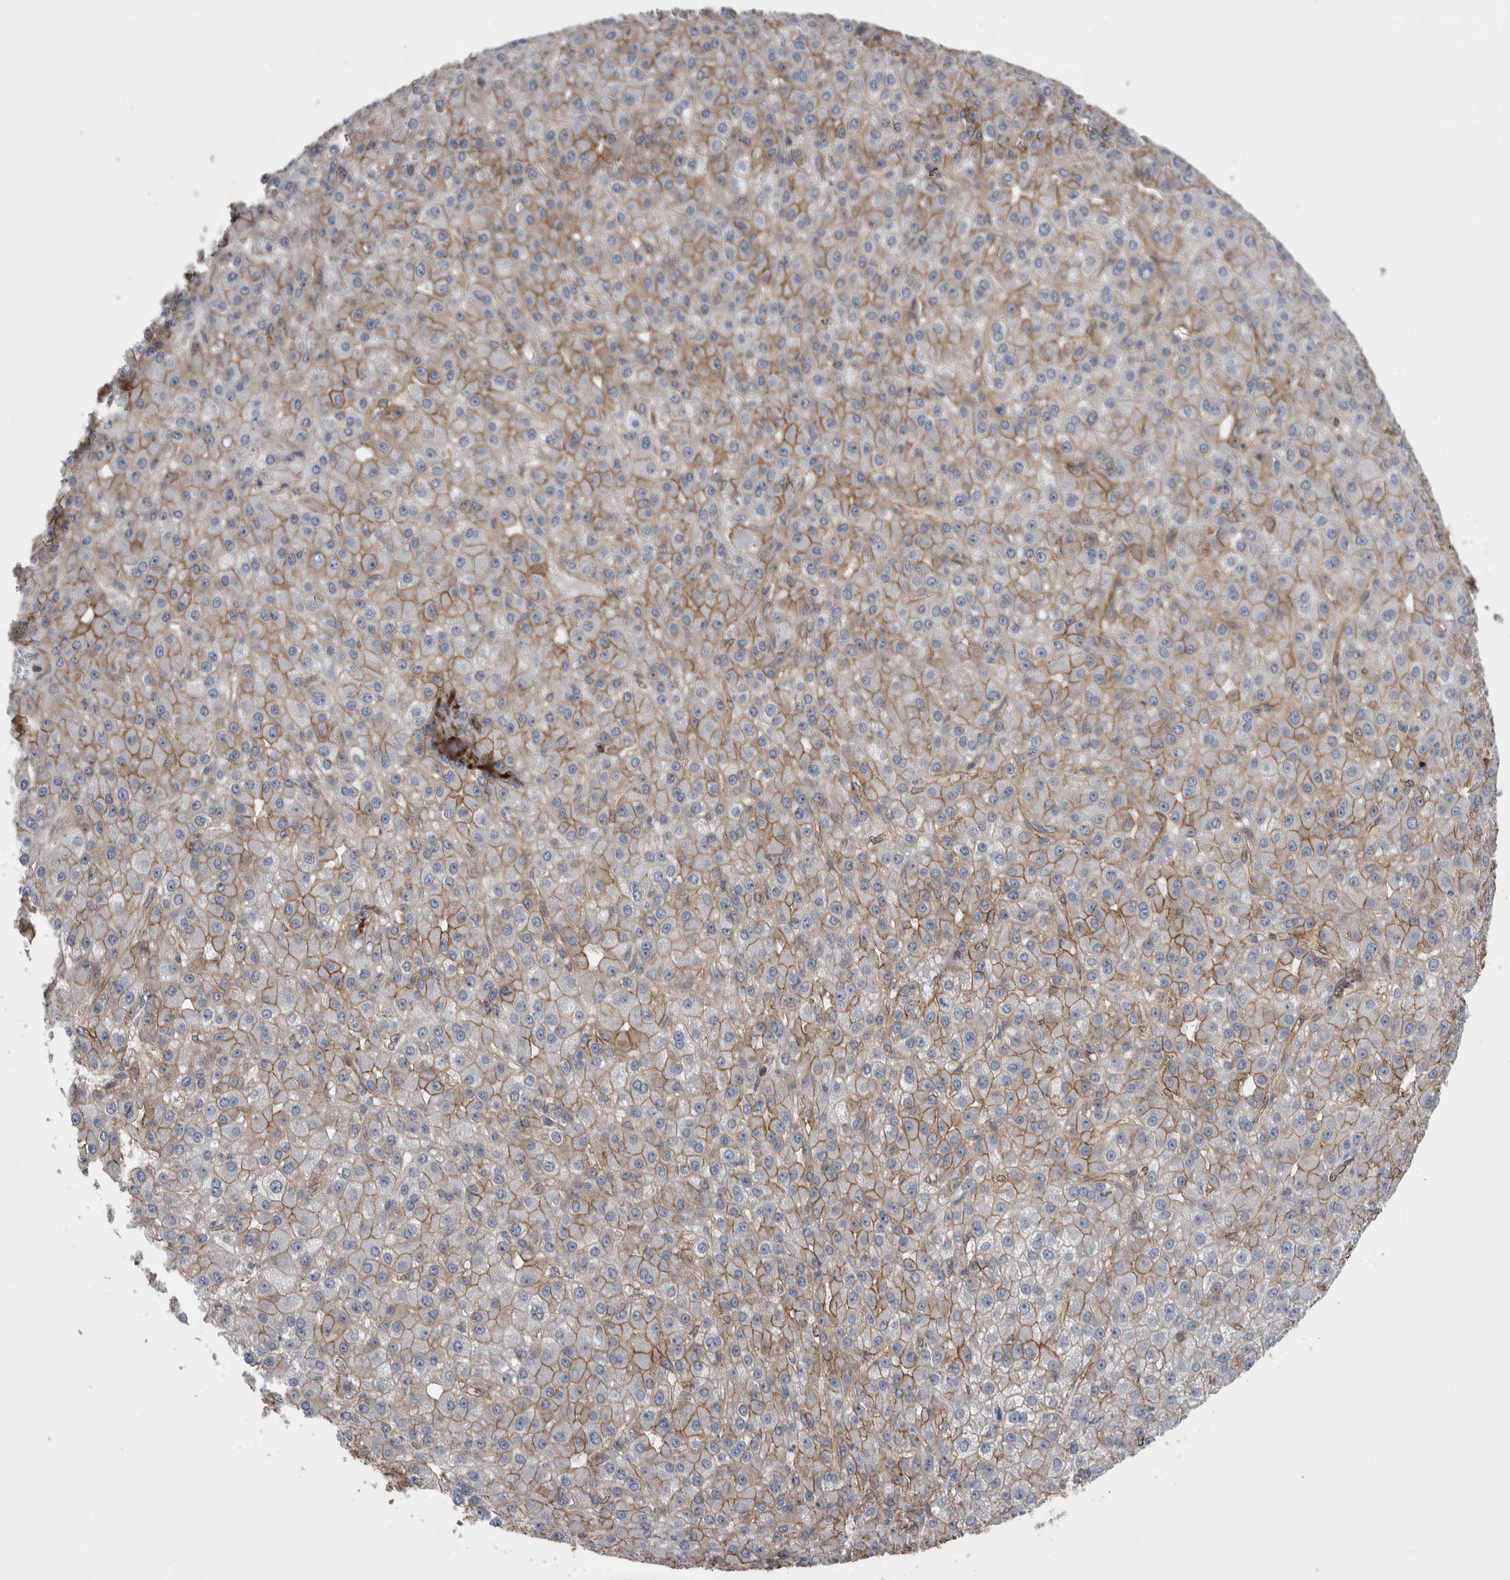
{"staining": {"intensity": "moderate", "quantity": "25%-75%", "location": "cytoplasmic/membranous"}, "tissue": "liver cancer", "cell_type": "Tumor cells", "image_type": "cancer", "snomed": [{"axis": "morphology", "description": "Carcinoma, Hepatocellular, NOS"}, {"axis": "topography", "description": "Liver"}], "caption": "Immunohistochemistry image of liver cancer (hepatocellular carcinoma) stained for a protein (brown), which displays medium levels of moderate cytoplasmic/membranous expression in about 25%-75% of tumor cells.", "gene": "KIF12", "patient": {"sex": "male", "age": 67}}